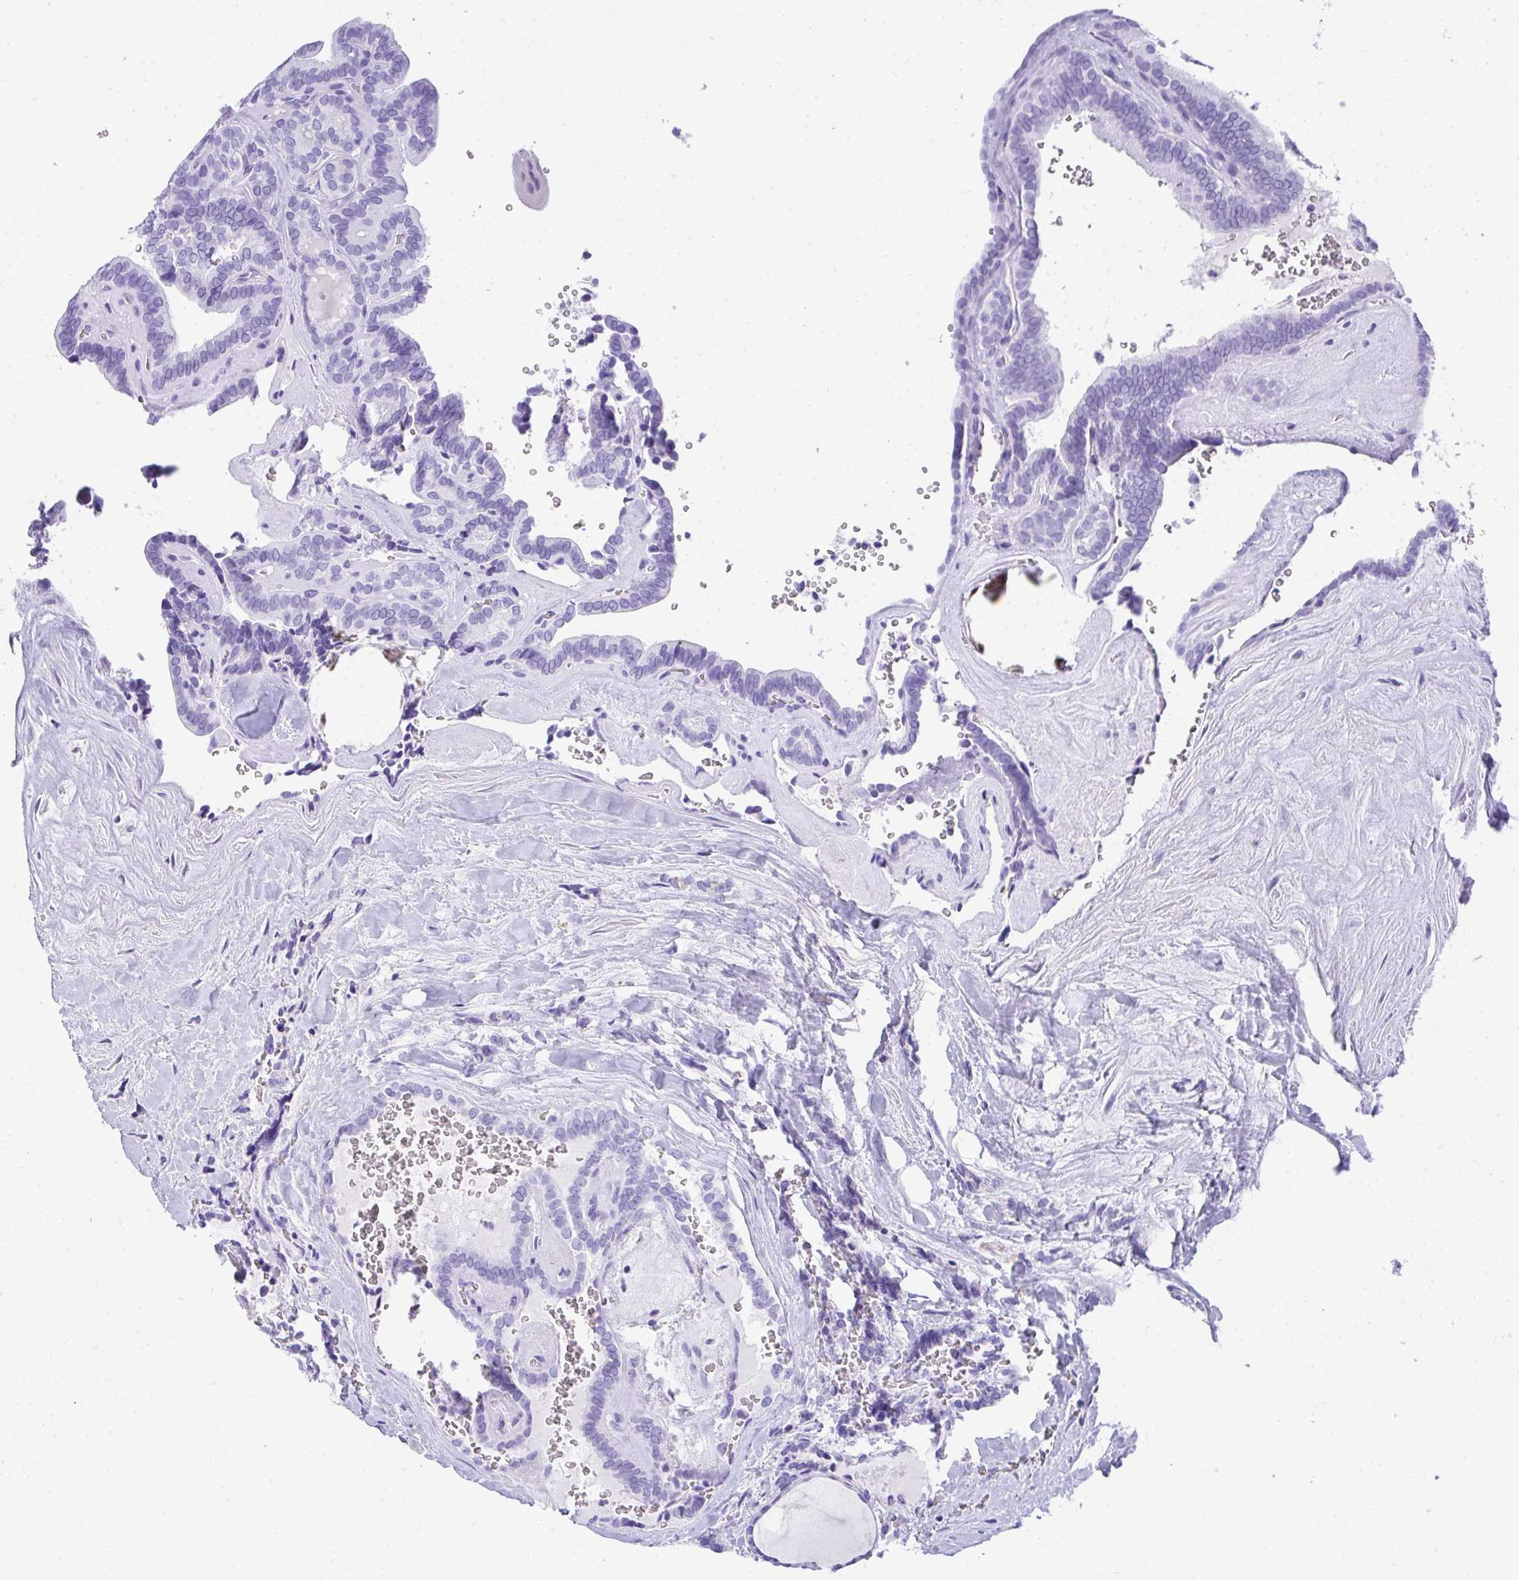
{"staining": {"intensity": "negative", "quantity": "none", "location": "none"}, "tissue": "thyroid cancer", "cell_type": "Tumor cells", "image_type": "cancer", "snomed": [{"axis": "morphology", "description": "Papillary adenocarcinoma, NOS"}, {"axis": "topography", "description": "Thyroid gland"}], "caption": "Papillary adenocarcinoma (thyroid) was stained to show a protein in brown. There is no significant positivity in tumor cells. (Stains: DAB (3,3'-diaminobenzidine) IHC with hematoxylin counter stain, Microscopy: brightfield microscopy at high magnification).", "gene": "AVIL", "patient": {"sex": "female", "age": 21}}